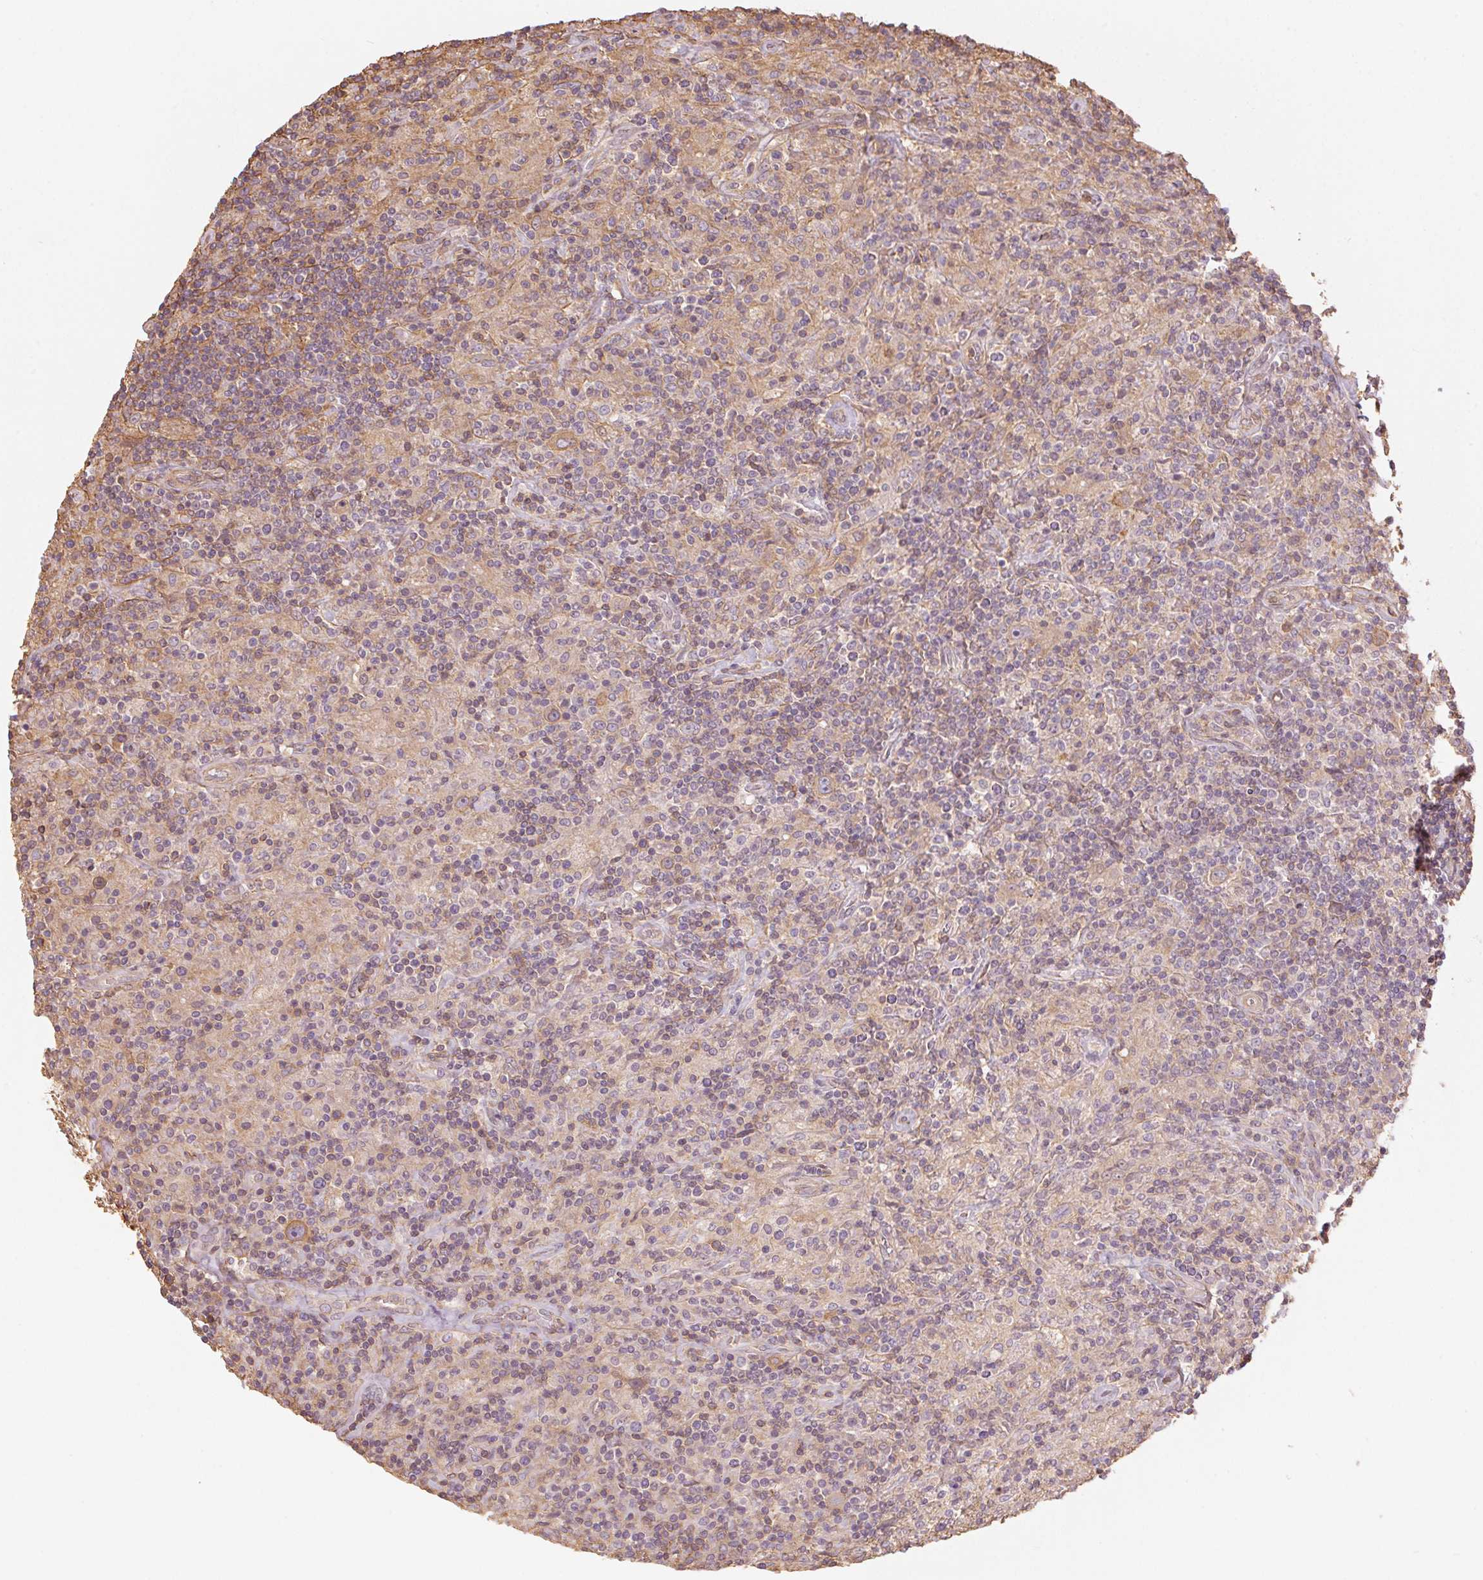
{"staining": {"intensity": "weak", "quantity": "25%-75%", "location": "cytoplasmic/membranous"}, "tissue": "lymphoma", "cell_type": "Tumor cells", "image_type": "cancer", "snomed": [{"axis": "morphology", "description": "Hodgkin's disease, NOS"}, {"axis": "topography", "description": "Lymph node"}], "caption": "High-magnification brightfield microscopy of lymphoma stained with DAB (brown) and counterstained with hematoxylin (blue). tumor cells exhibit weak cytoplasmic/membranous positivity is present in about25%-75% of cells.", "gene": "QDPR", "patient": {"sex": "male", "age": 70}}